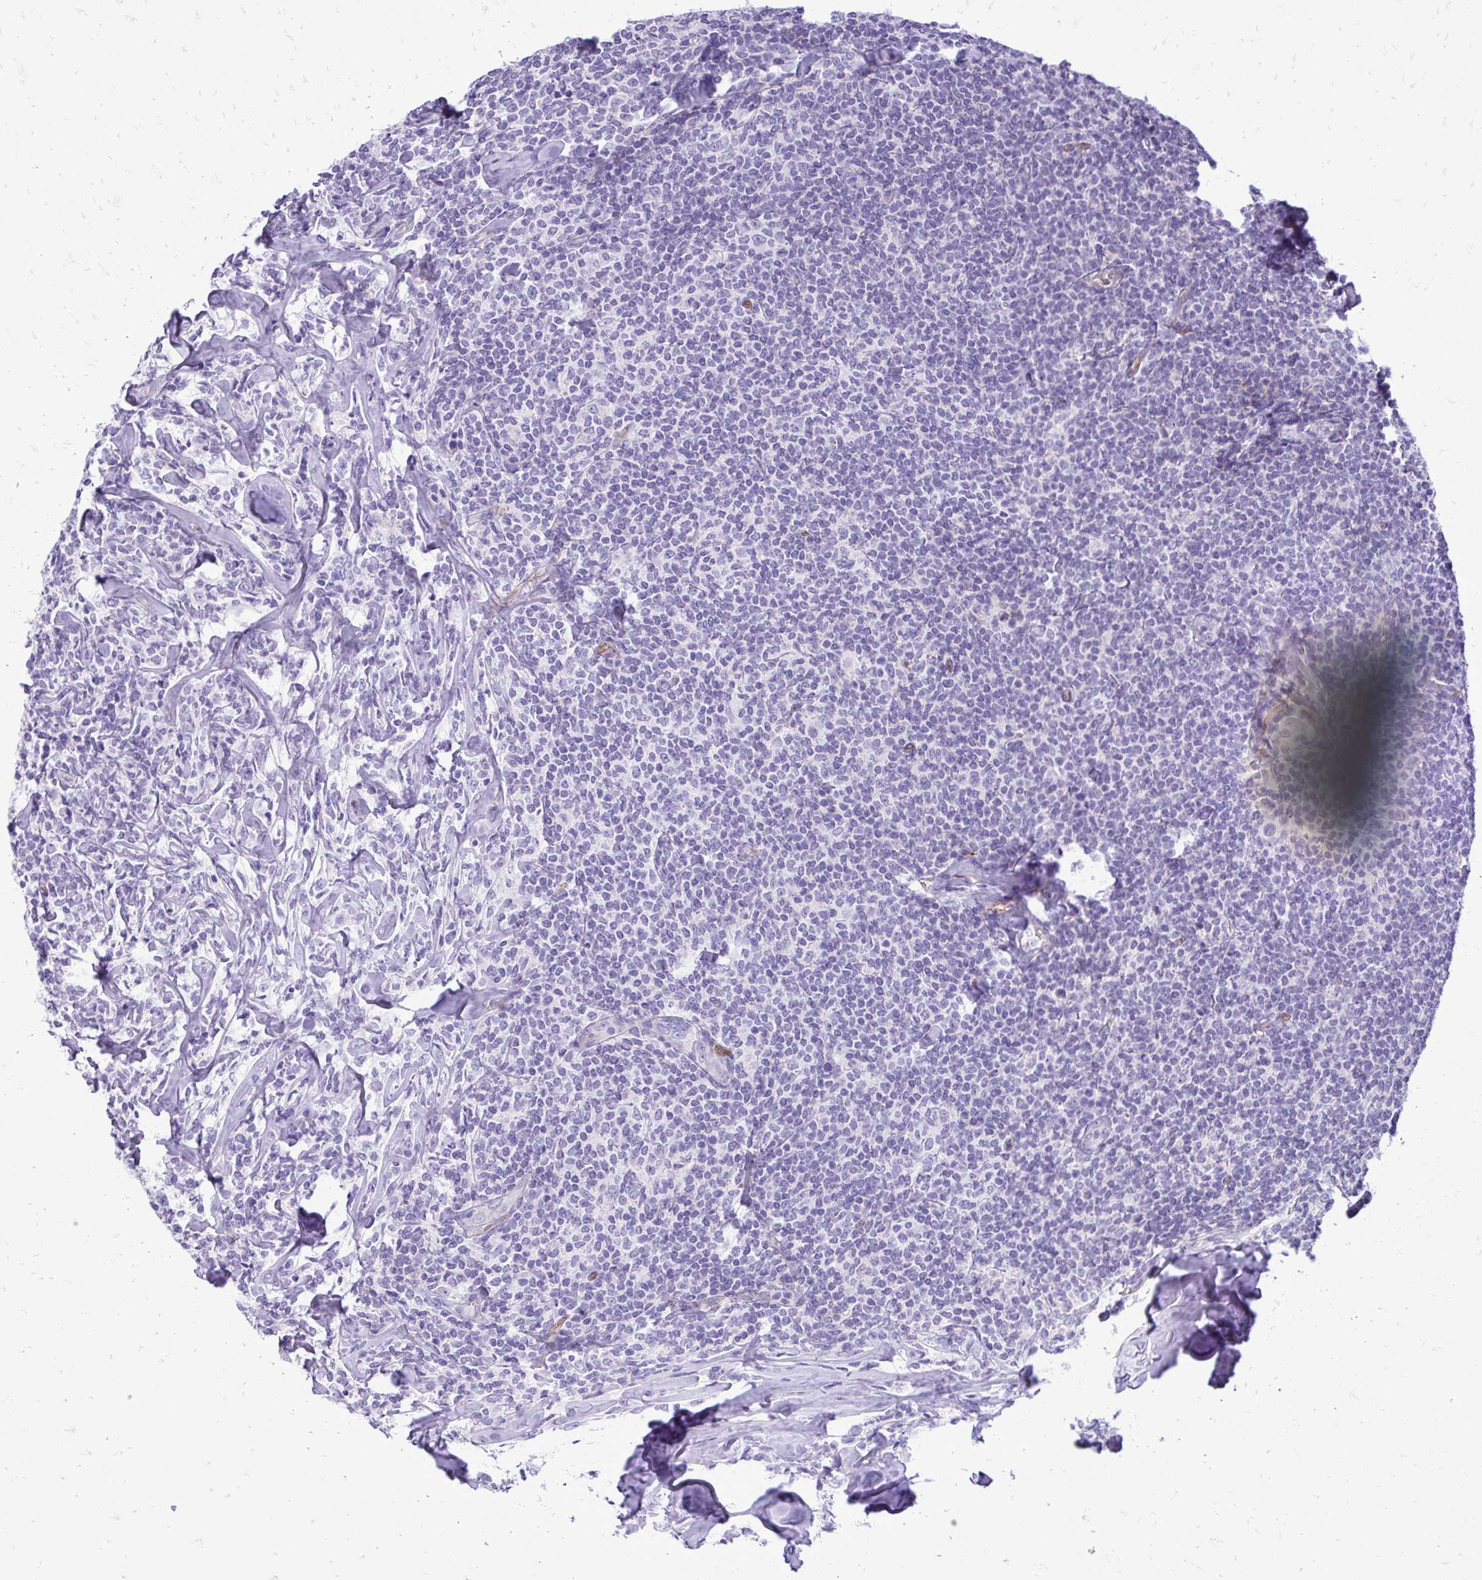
{"staining": {"intensity": "negative", "quantity": "none", "location": "none"}, "tissue": "lymphoma", "cell_type": "Tumor cells", "image_type": "cancer", "snomed": [{"axis": "morphology", "description": "Malignant lymphoma, non-Hodgkin's type, Low grade"}, {"axis": "topography", "description": "Lymph node"}], "caption": "Immunohistochemical staining of human lymphoma demonstrates no significant expression in tumor cells. (DAB (3,3'-diaminobenzidine) immunohistochemistry (IHC) visualized using brightfield microscopy, high magnification).", "gene": "PELI3", "patient": {"sex": "female", "age": 56}}